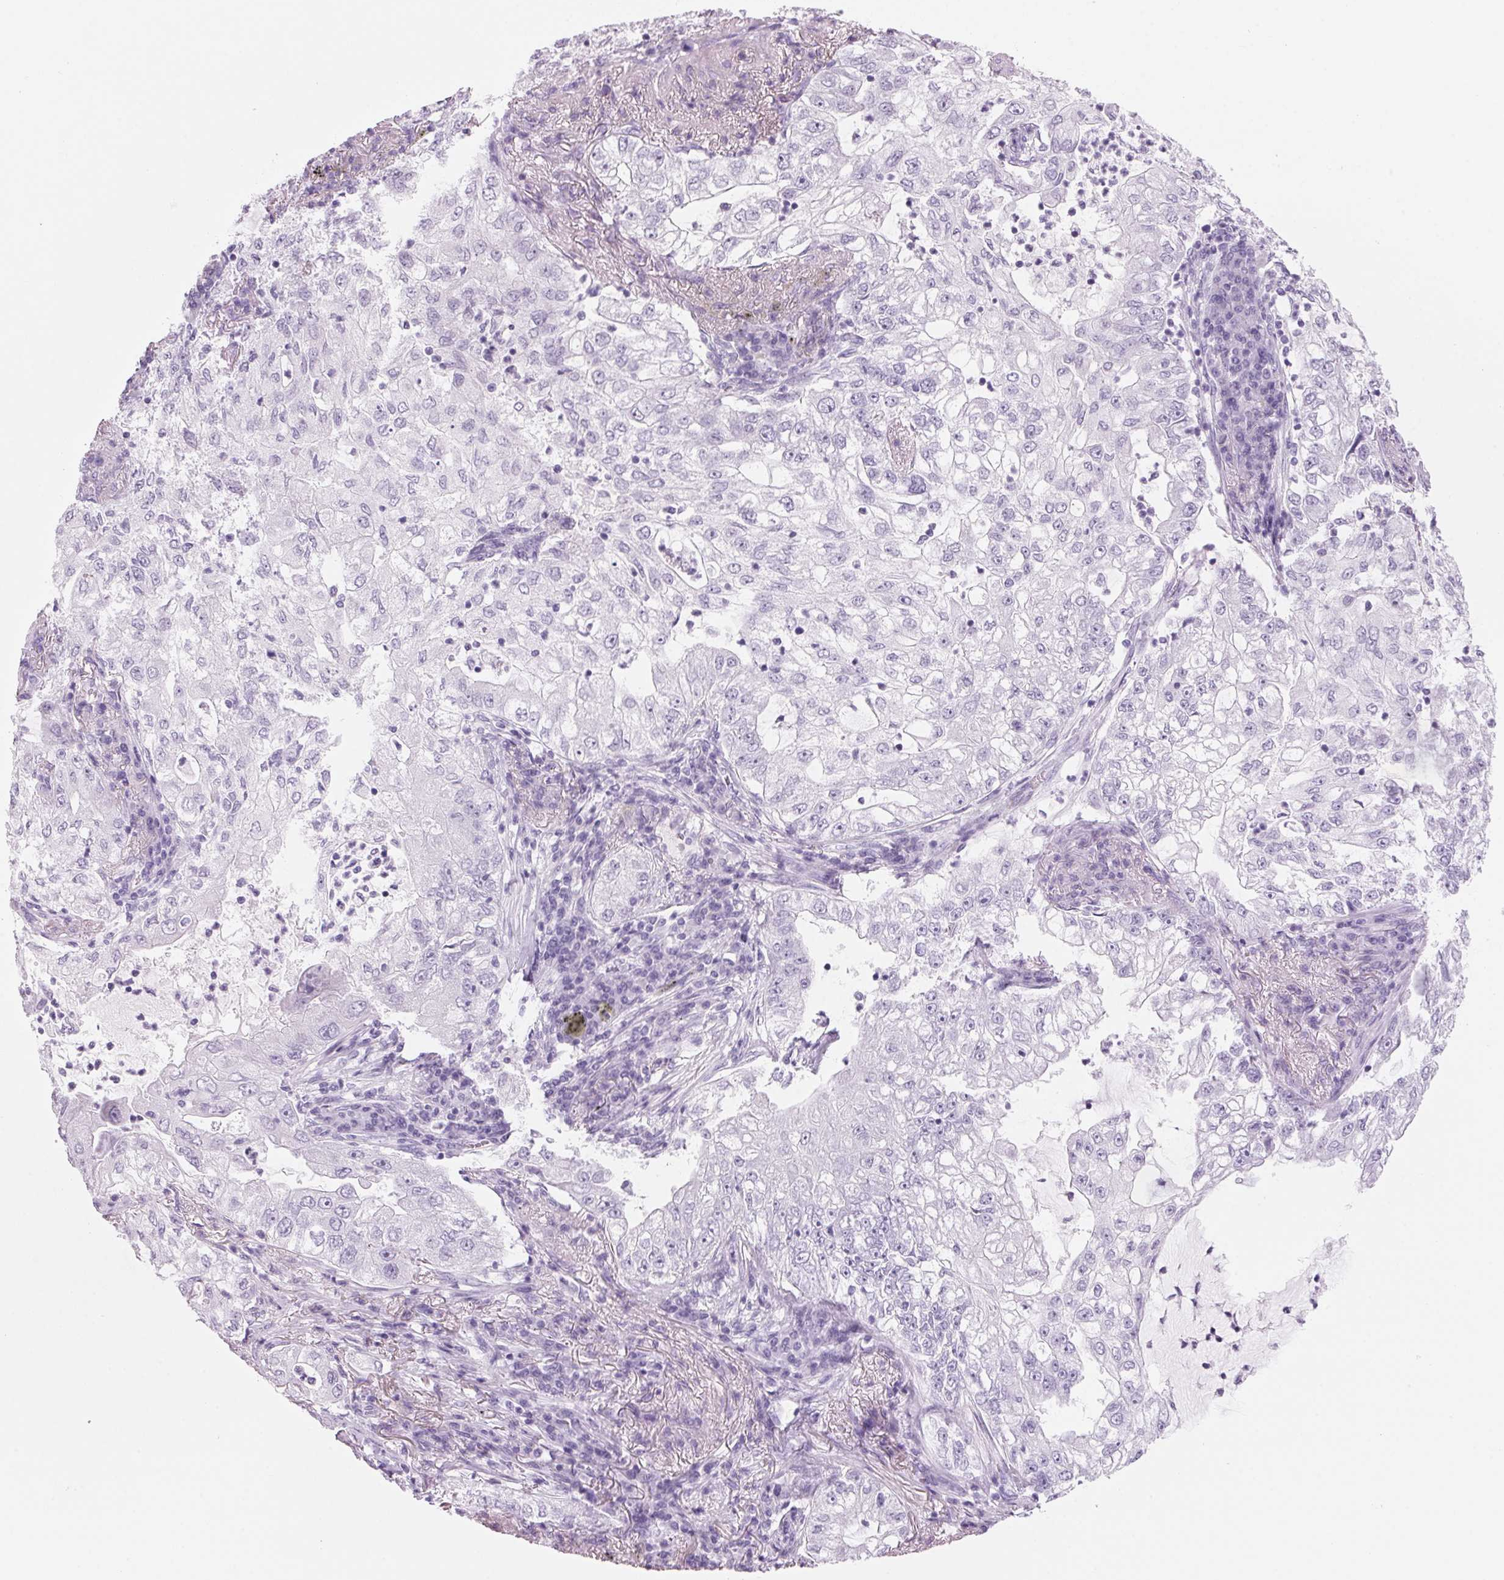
{"staining": {"intensity": "negative", "quantity": "none", "location": "none"}, "tissue": "lung cancer", "cell_type": "Tumor cells", "image_type": "cancer", "snomed": [{"axis": "morphology", "description": "Adenocarcinoma, NOS"}, {"axis": "topography", "description": "Lung"}], "caption": "This is an immunohistochemistry photomicrograph of human adenocarcinoma (lung). There is no staining in tumor cells.", "gene": "ADAM20", "patient": {"sex": "female", "age": 73}}